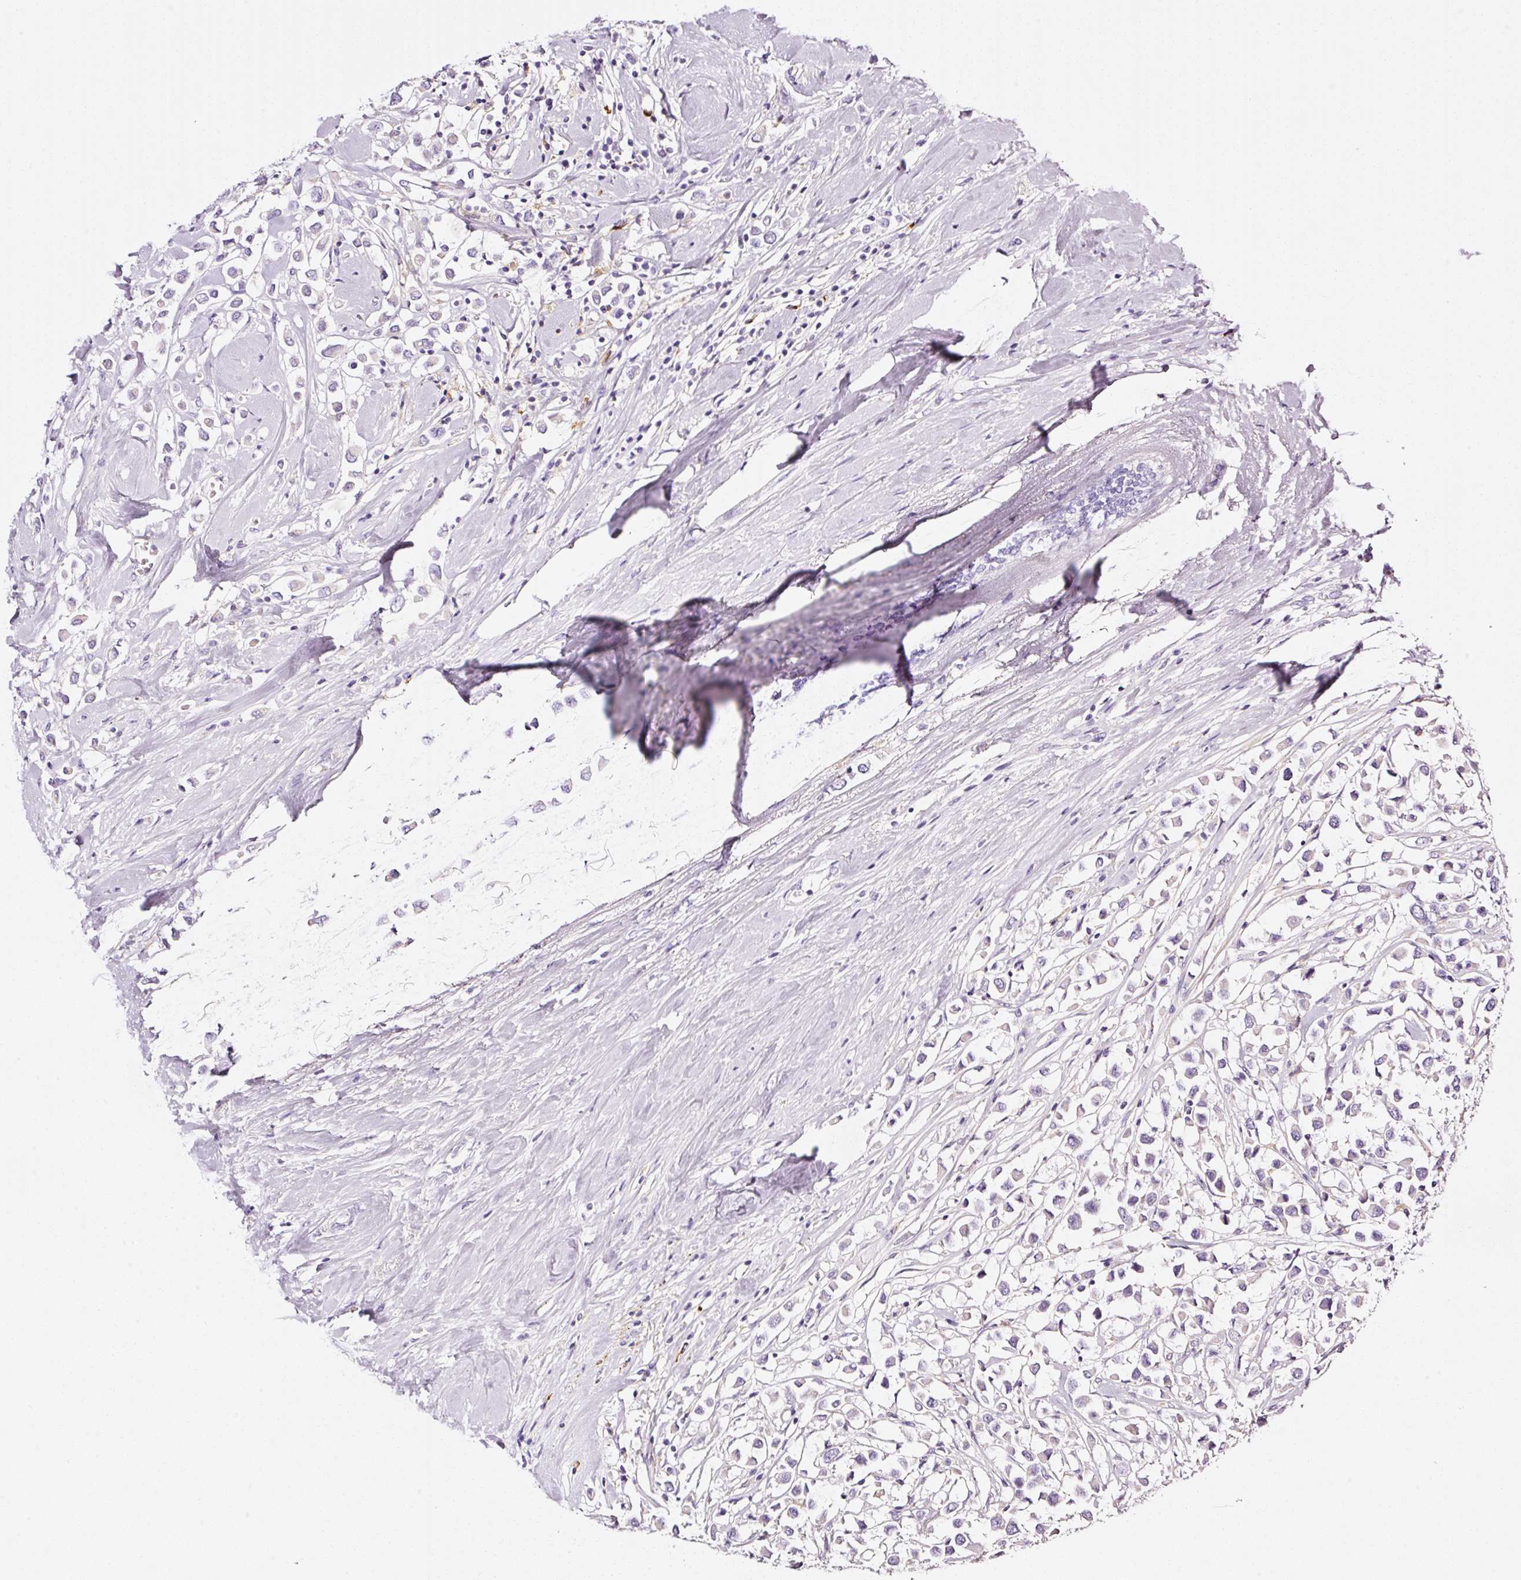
{"staining": {"intensity": "negative", "quantity": "none", "location": "none"}, "tissue": "breast cancer", "cell_type": "Tumor cells", "image_type": "cancer", "snomed": [{"axis": "morphology", "description": "Duct carcinoma"}, {"axis": "topography", "description": "Breast"}], "caption": "Tumor cells are negative for protein expression in human breast cancer (intraductal carcinoma).", "gene": "CYB561A3", "patient": {"sex": "female", "age": 61}}